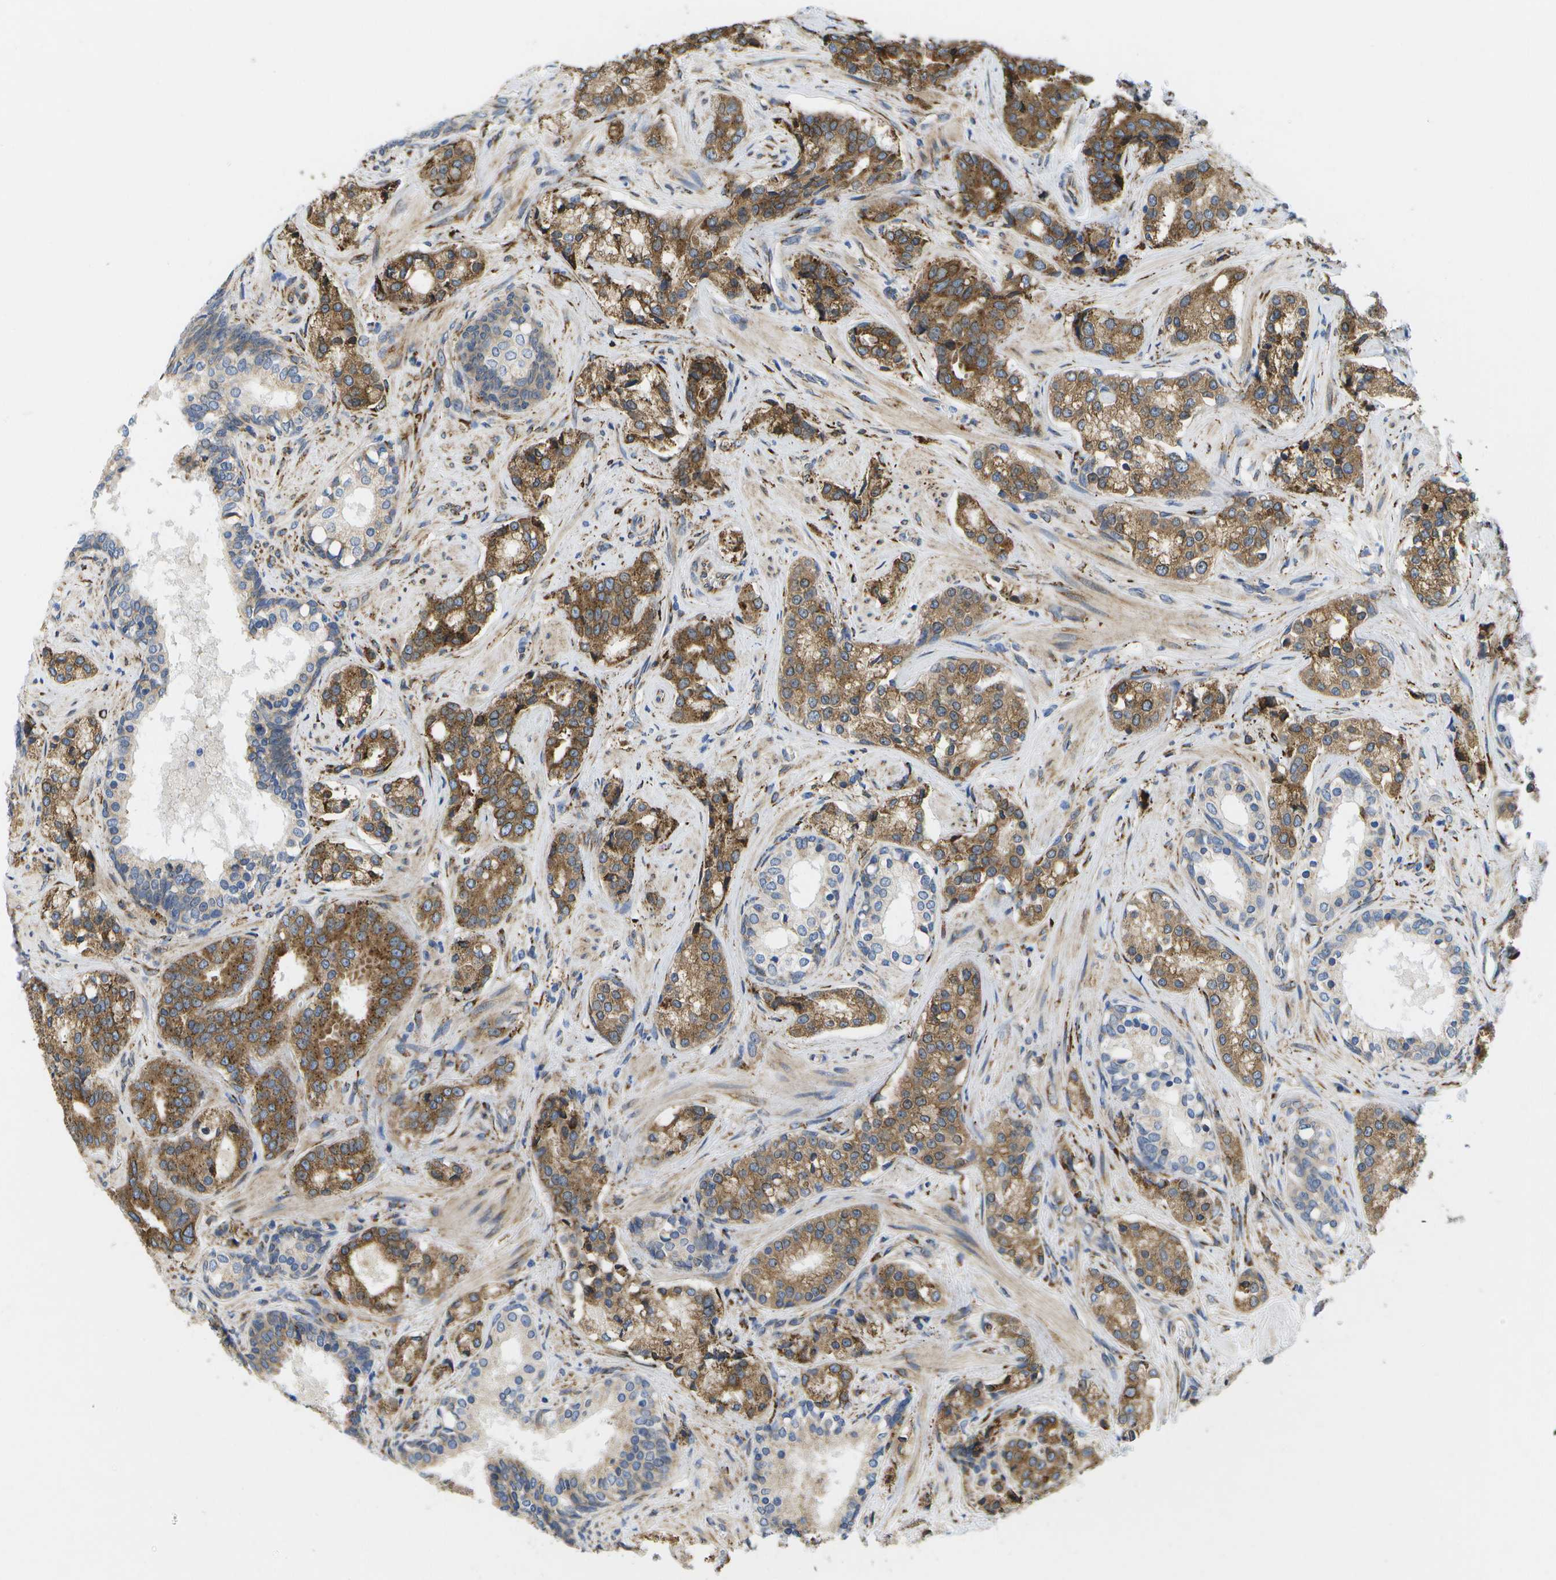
{"staining": {"intensity": "moderate", "quantity": ">75%", "location": "cytoplasmic/membranous"}, "tissue": "prostate cancer", "cell_type": "Tumor cells", "image_type": "cancer", "snomed": [{"axis": "morphology", "description": "Adenocarcinoma, High grade"}, {"axis": "topography", "description": "Prostate"}], "caption": "The histopathology image exhibits a brown stain indicating the presence of a protein in the cytoplasmic/membranous of tumor cells in prostate adenocarcinoma (high-grade).", "gene": "ZDHHC17", "patient": {"sex": "male", "age": 60}}